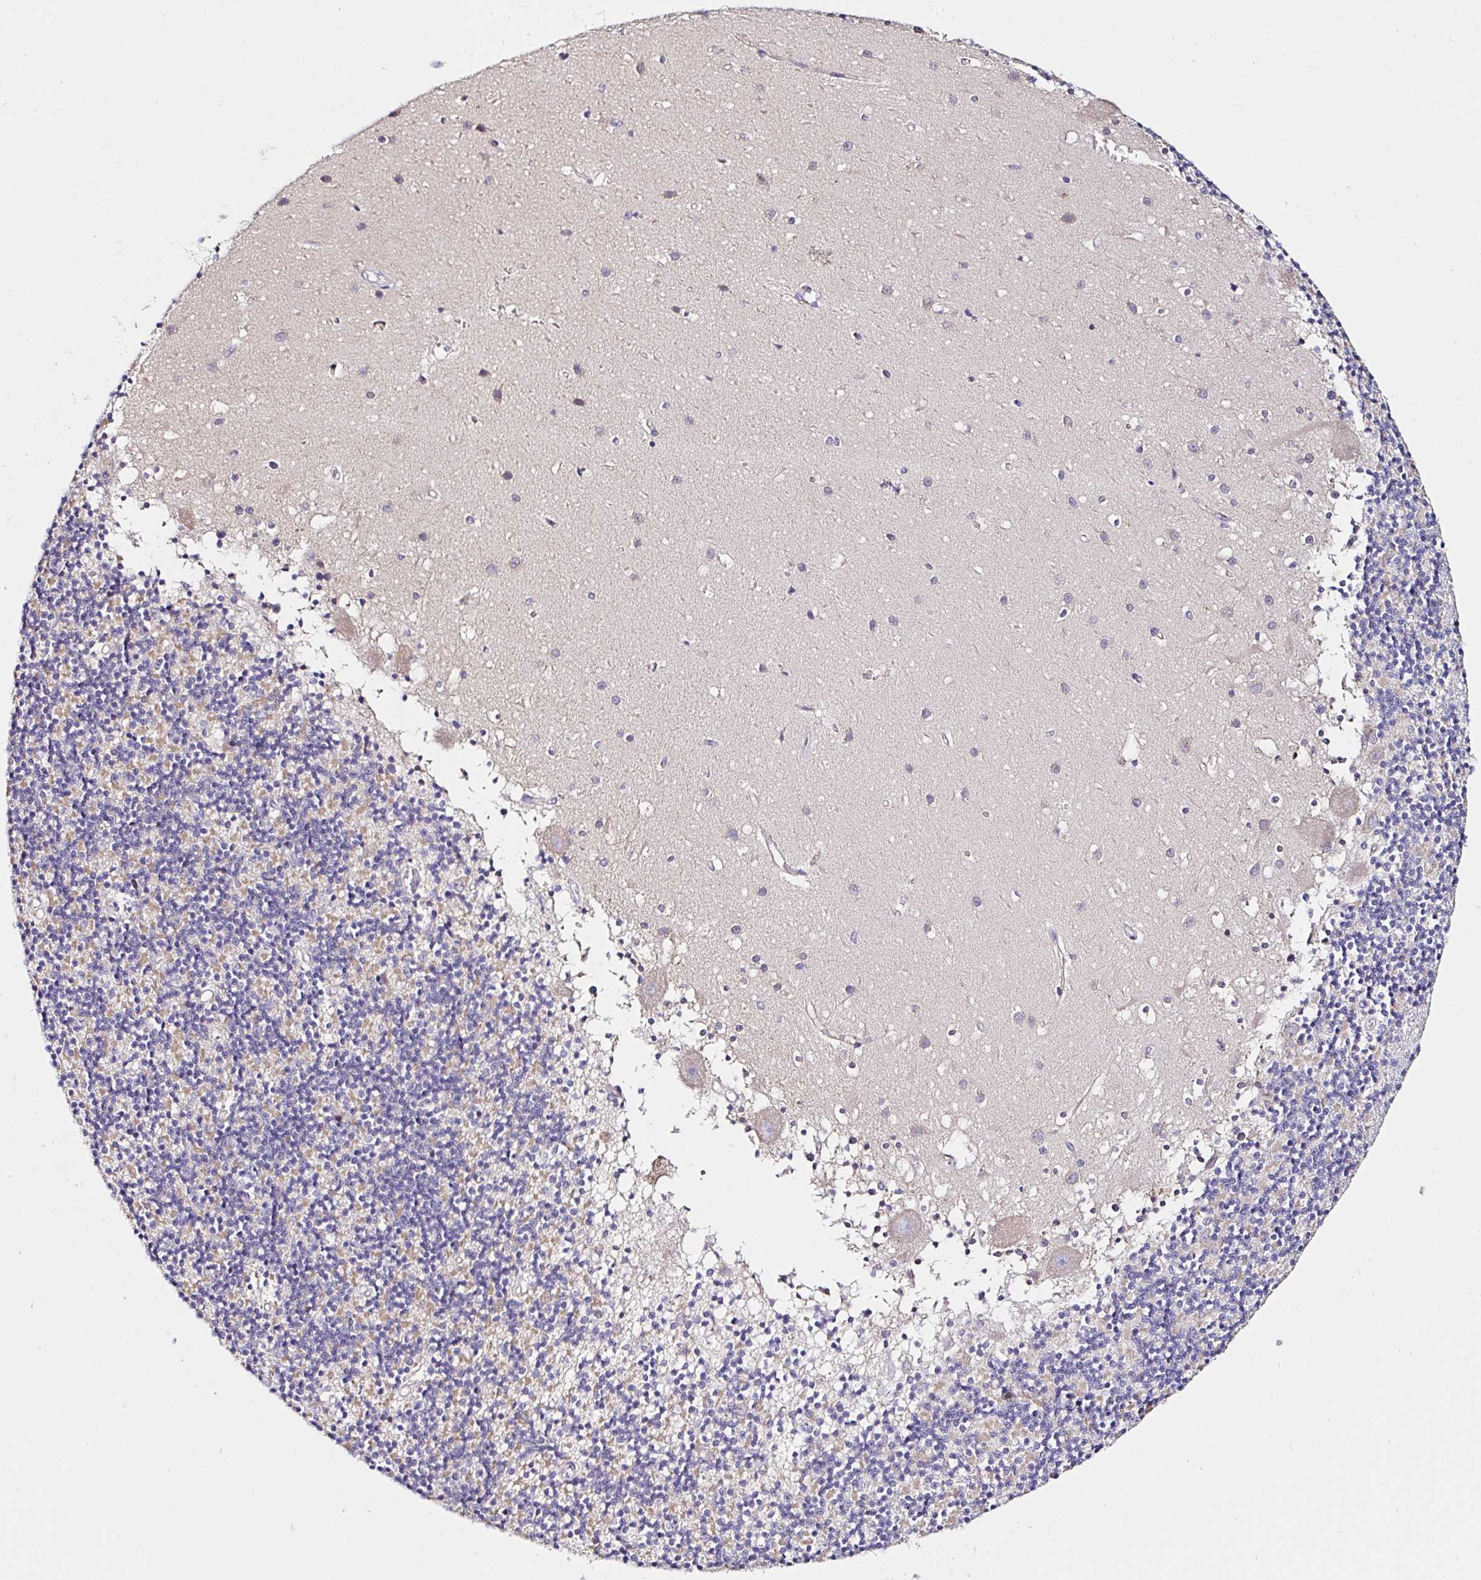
{"staining": {"intensity": "weak", "quantity": "<25%", "location": "cytoplasmic/membranous"}, "tissue": "cerebellum", "cell_type": "Cells in granular layer", "image_type": "normal", "snomed": [{"axis": "morphology", "description": "Normal tissue, NOS"}, {"axis": "topography", "description": "Cerebellum"}], "caption": "High magnification brightfield microscopy of benign cerebellum stained with DAB (brown) and counterstained with hematoxylin (blue): cells in granular layer show no significant expression. Nuclei are stained in blue.", "gene": "VSIG2", "patient": {"sex": "male", "age": 54}}